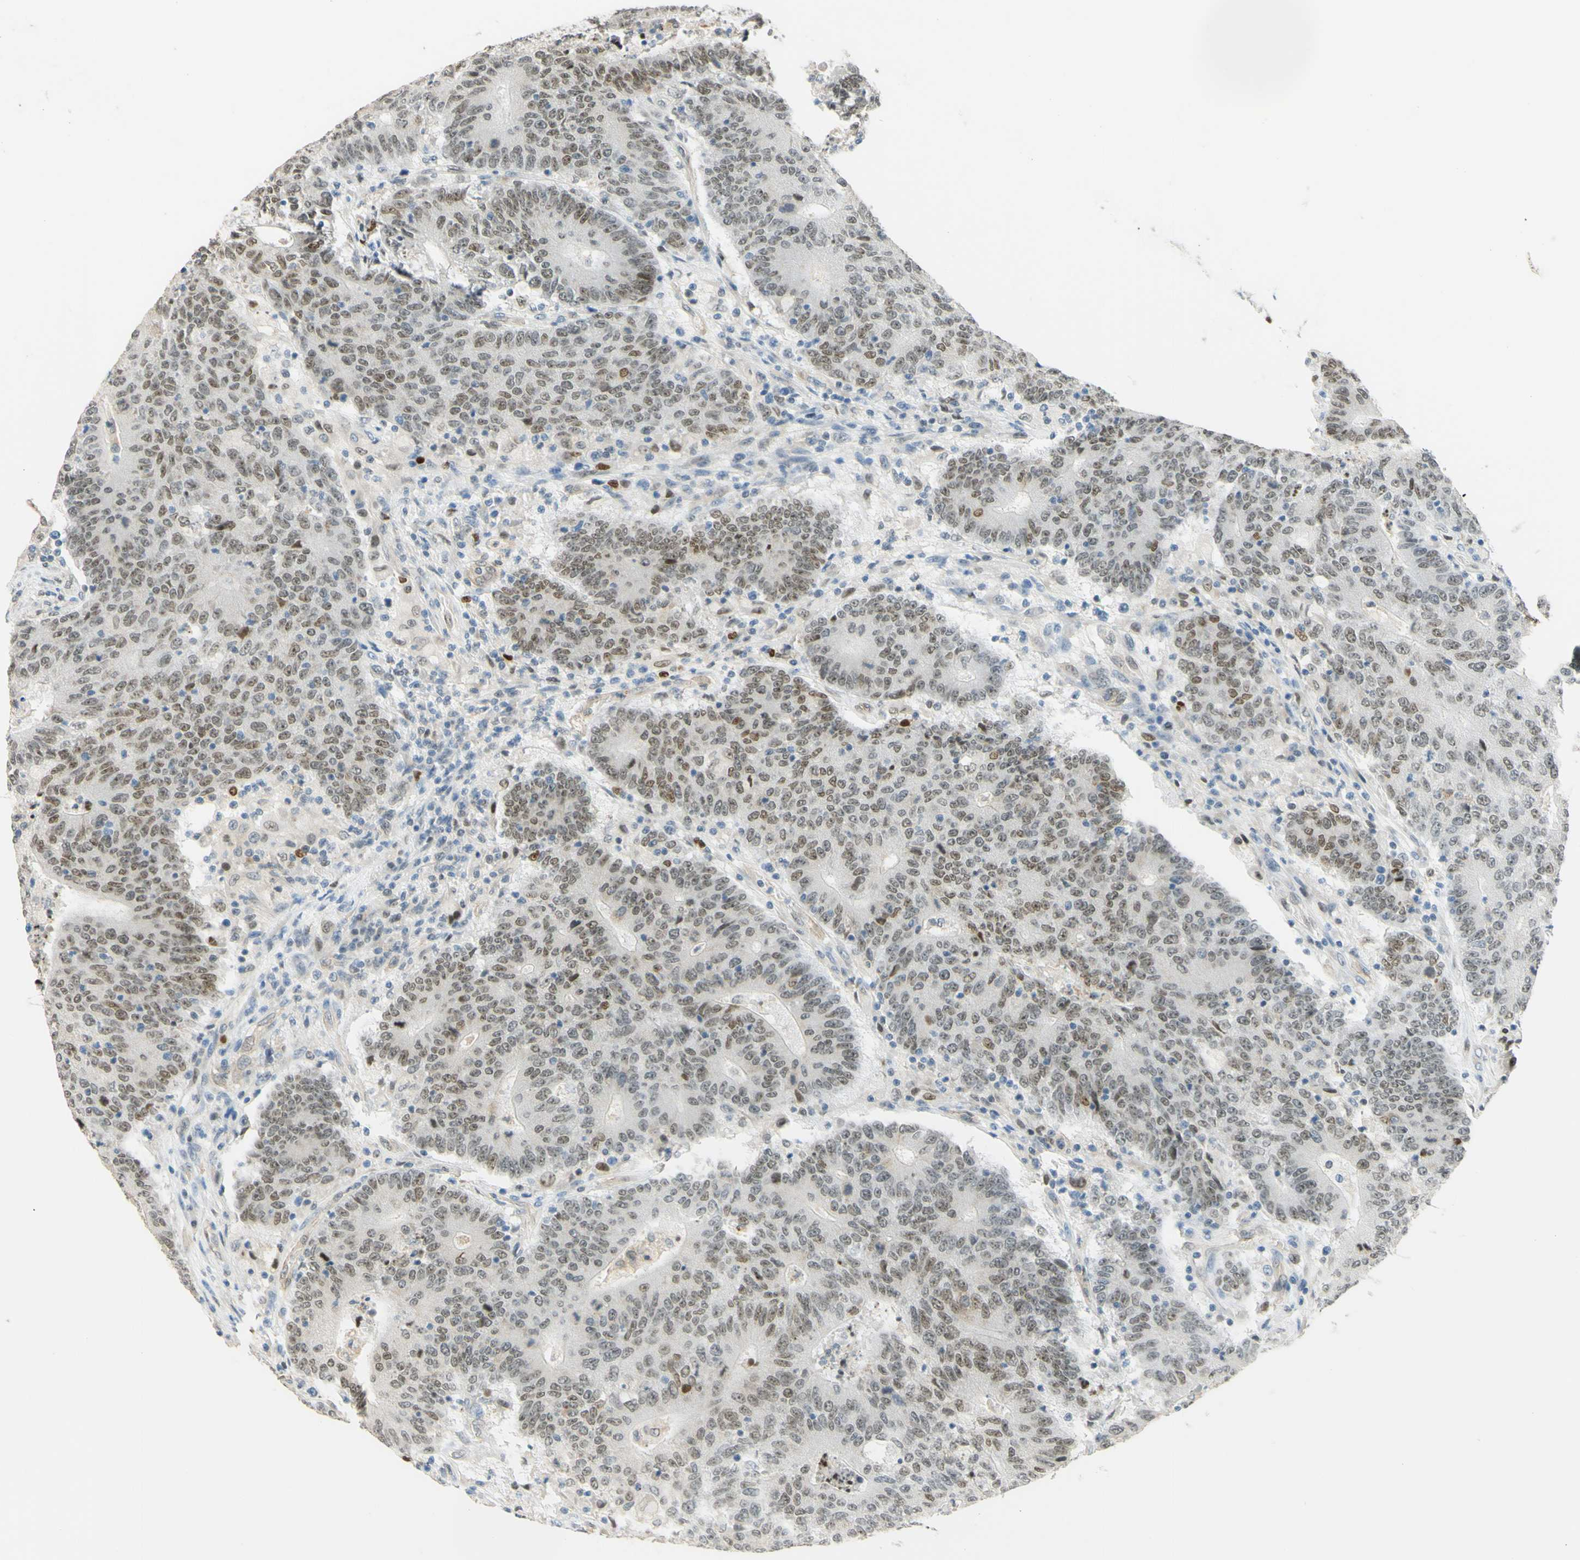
{"staining": {"intensity": "weak", "quantity": ">75%", "location": "nuclear"}, "tissue": "colorectal cancer", "cell_type": "Tumor cells", "image_type": "cancer", "snomed": [{"axis": "morphology", "description": "Normal tissue, NOS"}, {"axis": "morphology", "description": "Adenocarcinoma, NOS"}, {"axis": "topography", "description": "Colon"}], "caption": "Colorectal cancer stained with DAB immunohistochemistry shows low levels of weak nuclear expression in approximately >75% of tumor cells.", "gene": "POLB", "patient": {"sex": "female", "age": 75}}